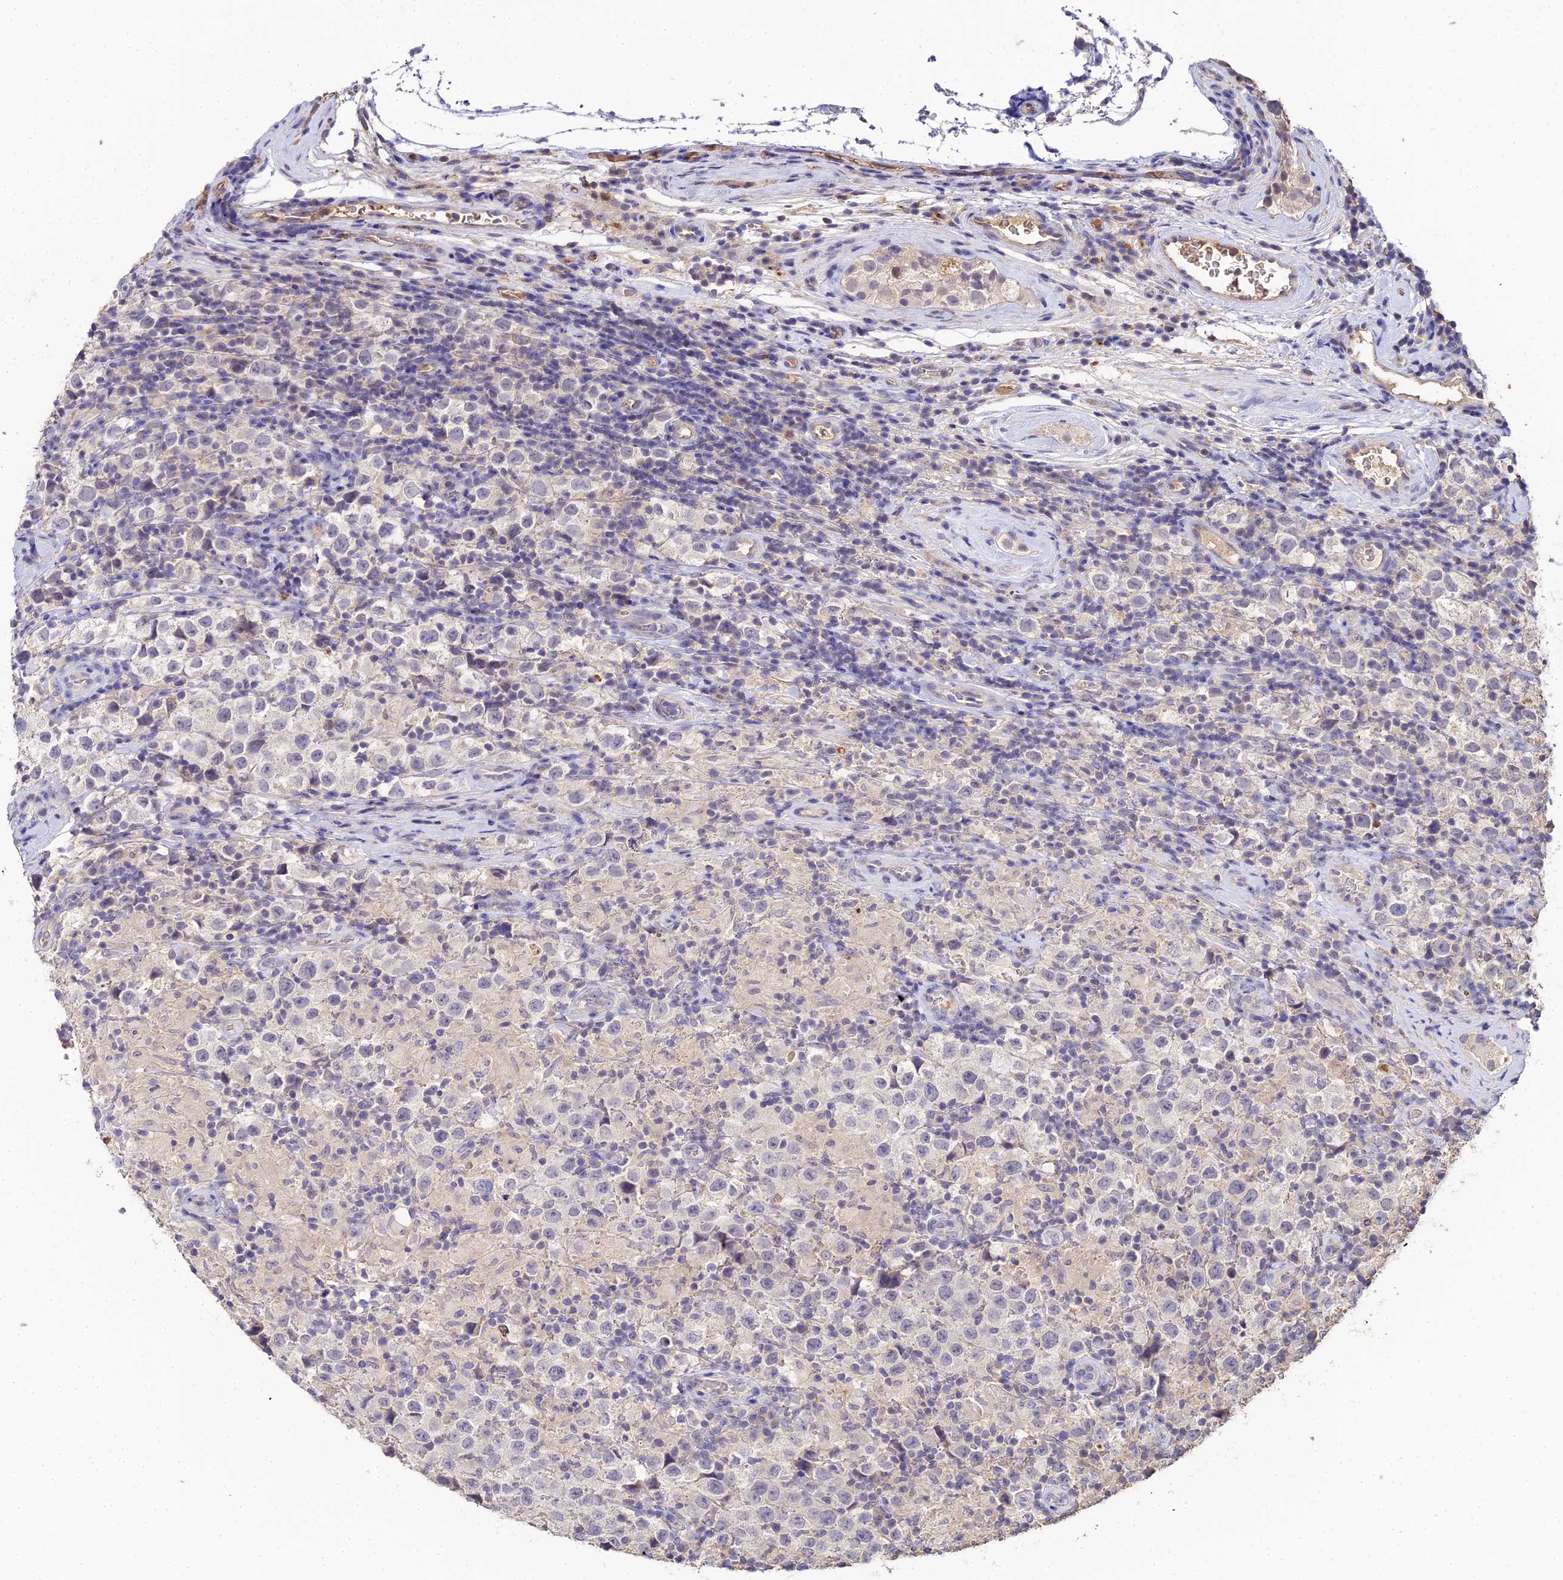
{"staining": {"intensity": "negative", "quantity": "none", "location": "none"}, "tissue": "testis cancer", "cell_type": "Tumor cells", "image_type": "cancer", "snomed": [{"axis": "morphology", "description": "Seminoma, NOS"}, {"axis": "morphology", "description": "Carcinoma, Embryonal, NOS"}, {"axis": "topography", "description": "Testis"}], "caption": "Tumor cells show no significant protein staining in testis seminoma.", "gene": "LSM5", "patient": {"sex": "male", "age": 41}}